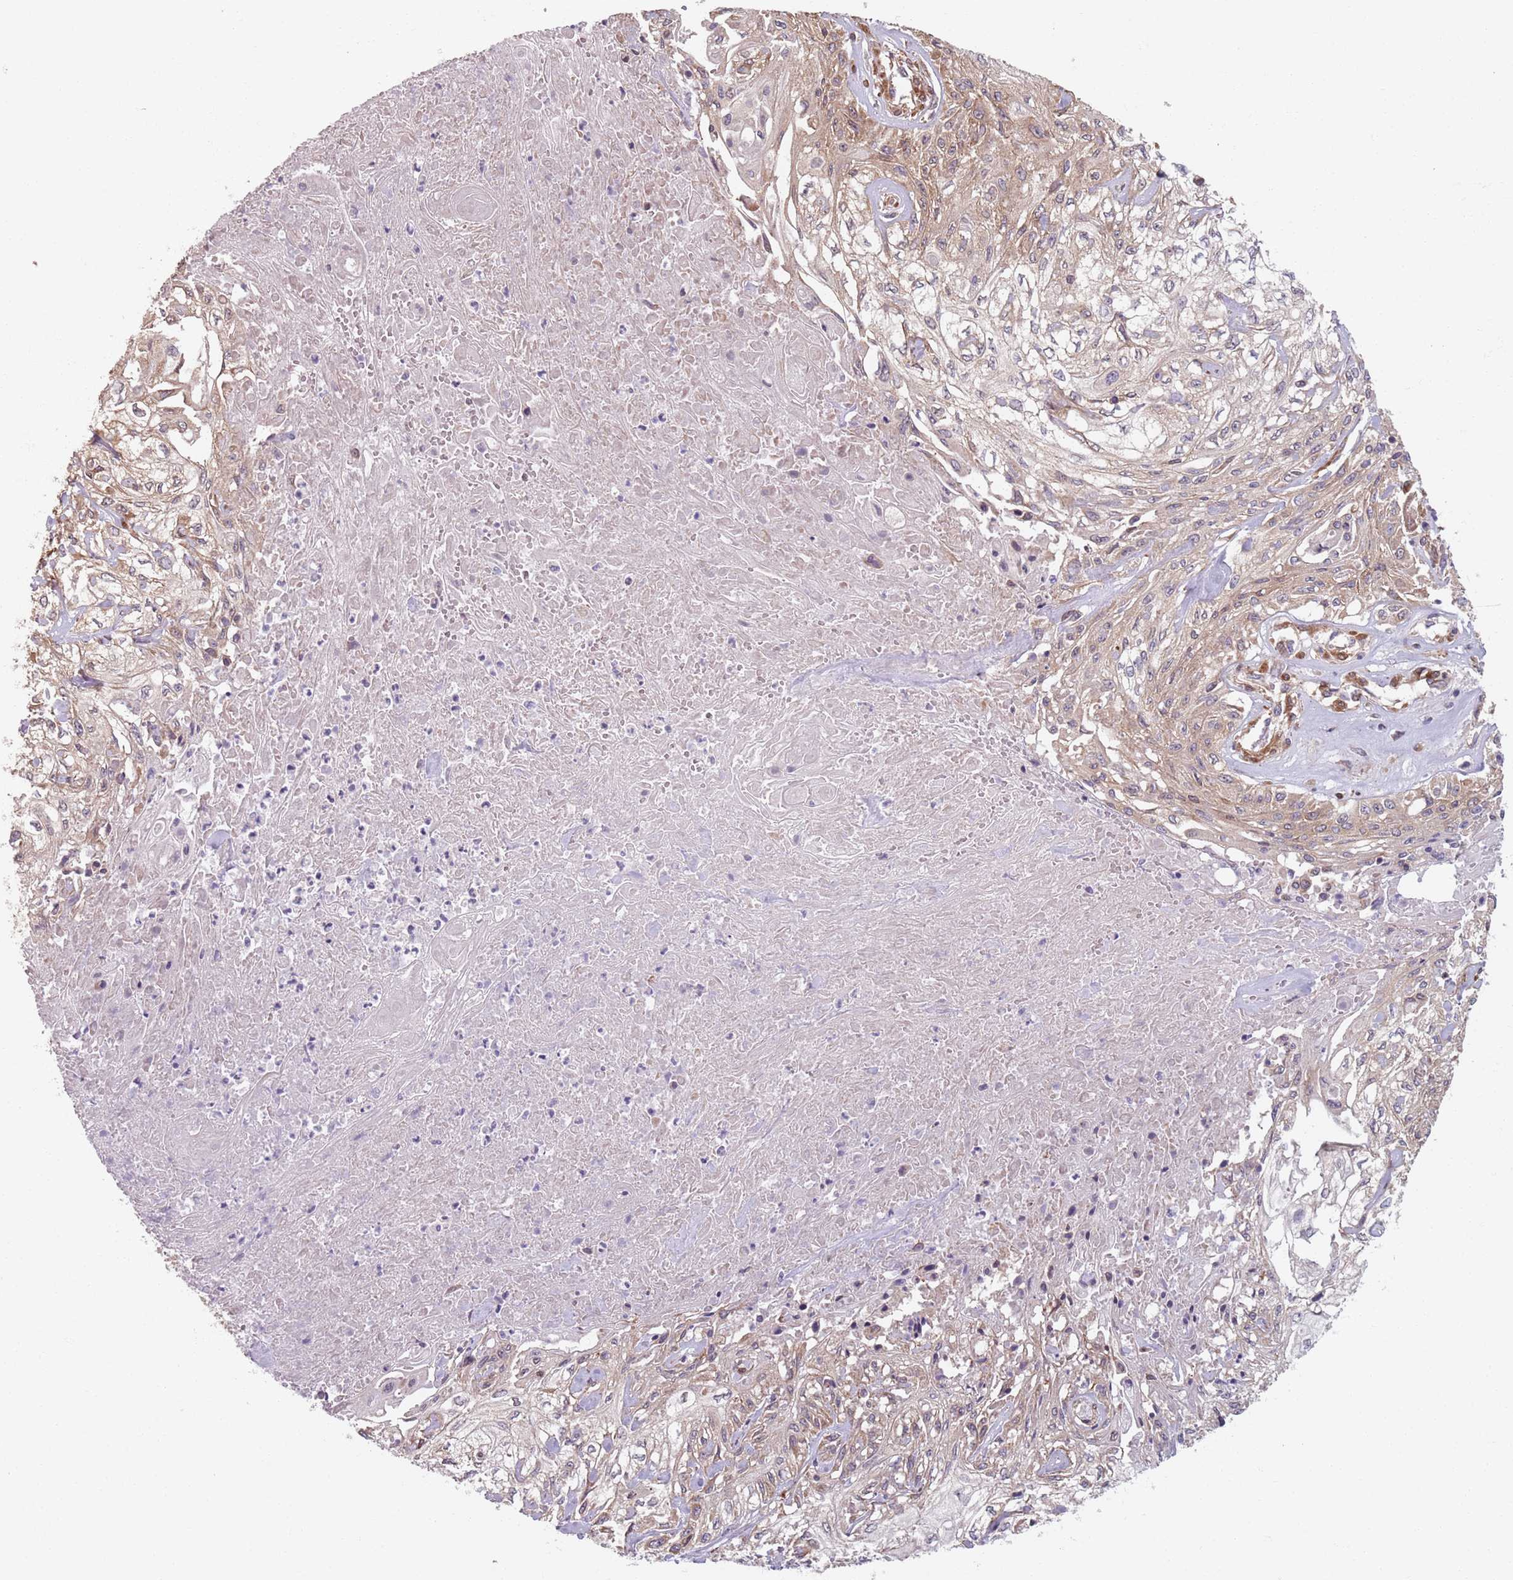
{"staining": {"intensity": "weak", "quantity": ">75%", "location": "cytoplasmic/membranous"}, "tissue": "skin cancer", "cell_type": "Tumor cells", "image_type": "cancer", "snomed": [{"axis": "morphology", "description": "Squamous cell carcinoma, NOS"}, {"axis": "morphology", "description": "Squamous cell carcinoma, metastatic, NOS"}, {"axis": "topography", "description": "Skin"}, {"axis": "topography", "description": "Lymph node"}], "caption": "A high-resolution photomicrograph shows immunohistochemistry (IHC) staining of skin cancer, which shows weak cytoplasmic/membranous positivity in about >75% of tumor cells.", "gene": "NOTCH3", "patient": {"sex": "male", "age": 75}}